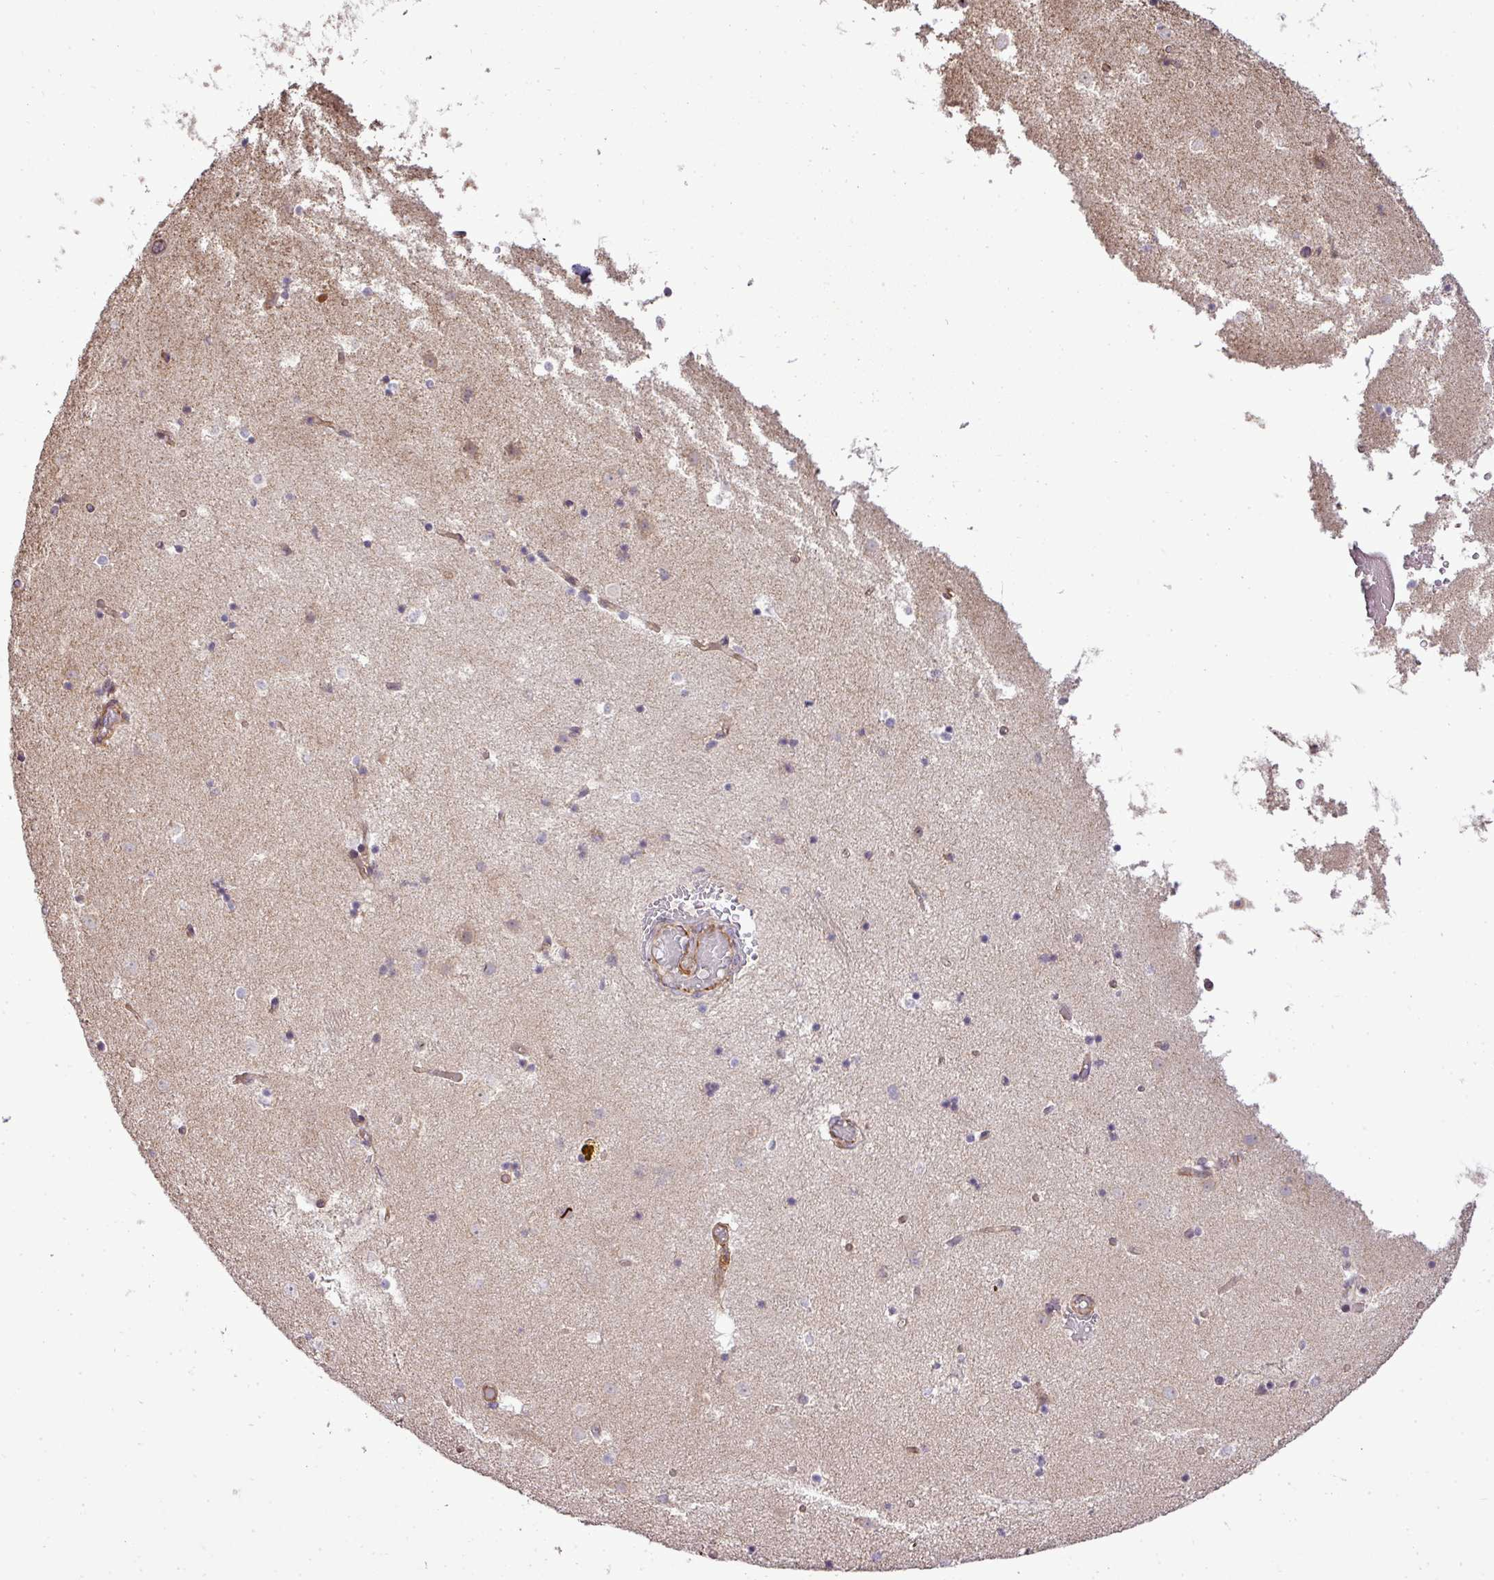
{"staining": {"intensity": "negative", "quantity": "none", "location": "none"}, "tissue": "caudate", "cell_type": "Glial cells", "image_type": "normal", "snomed": [{"axis": "morphology", "description": "Normal tissue, NOS"}, {"axis": "topography", "description": "Lateral ventricle wall"}], "caption": "DAB immunohistochemical staining of normal caudate displays no significant staining in glial cells.", "gene": "PDRG1", "patient": {"sex": "female", "age": 52}}